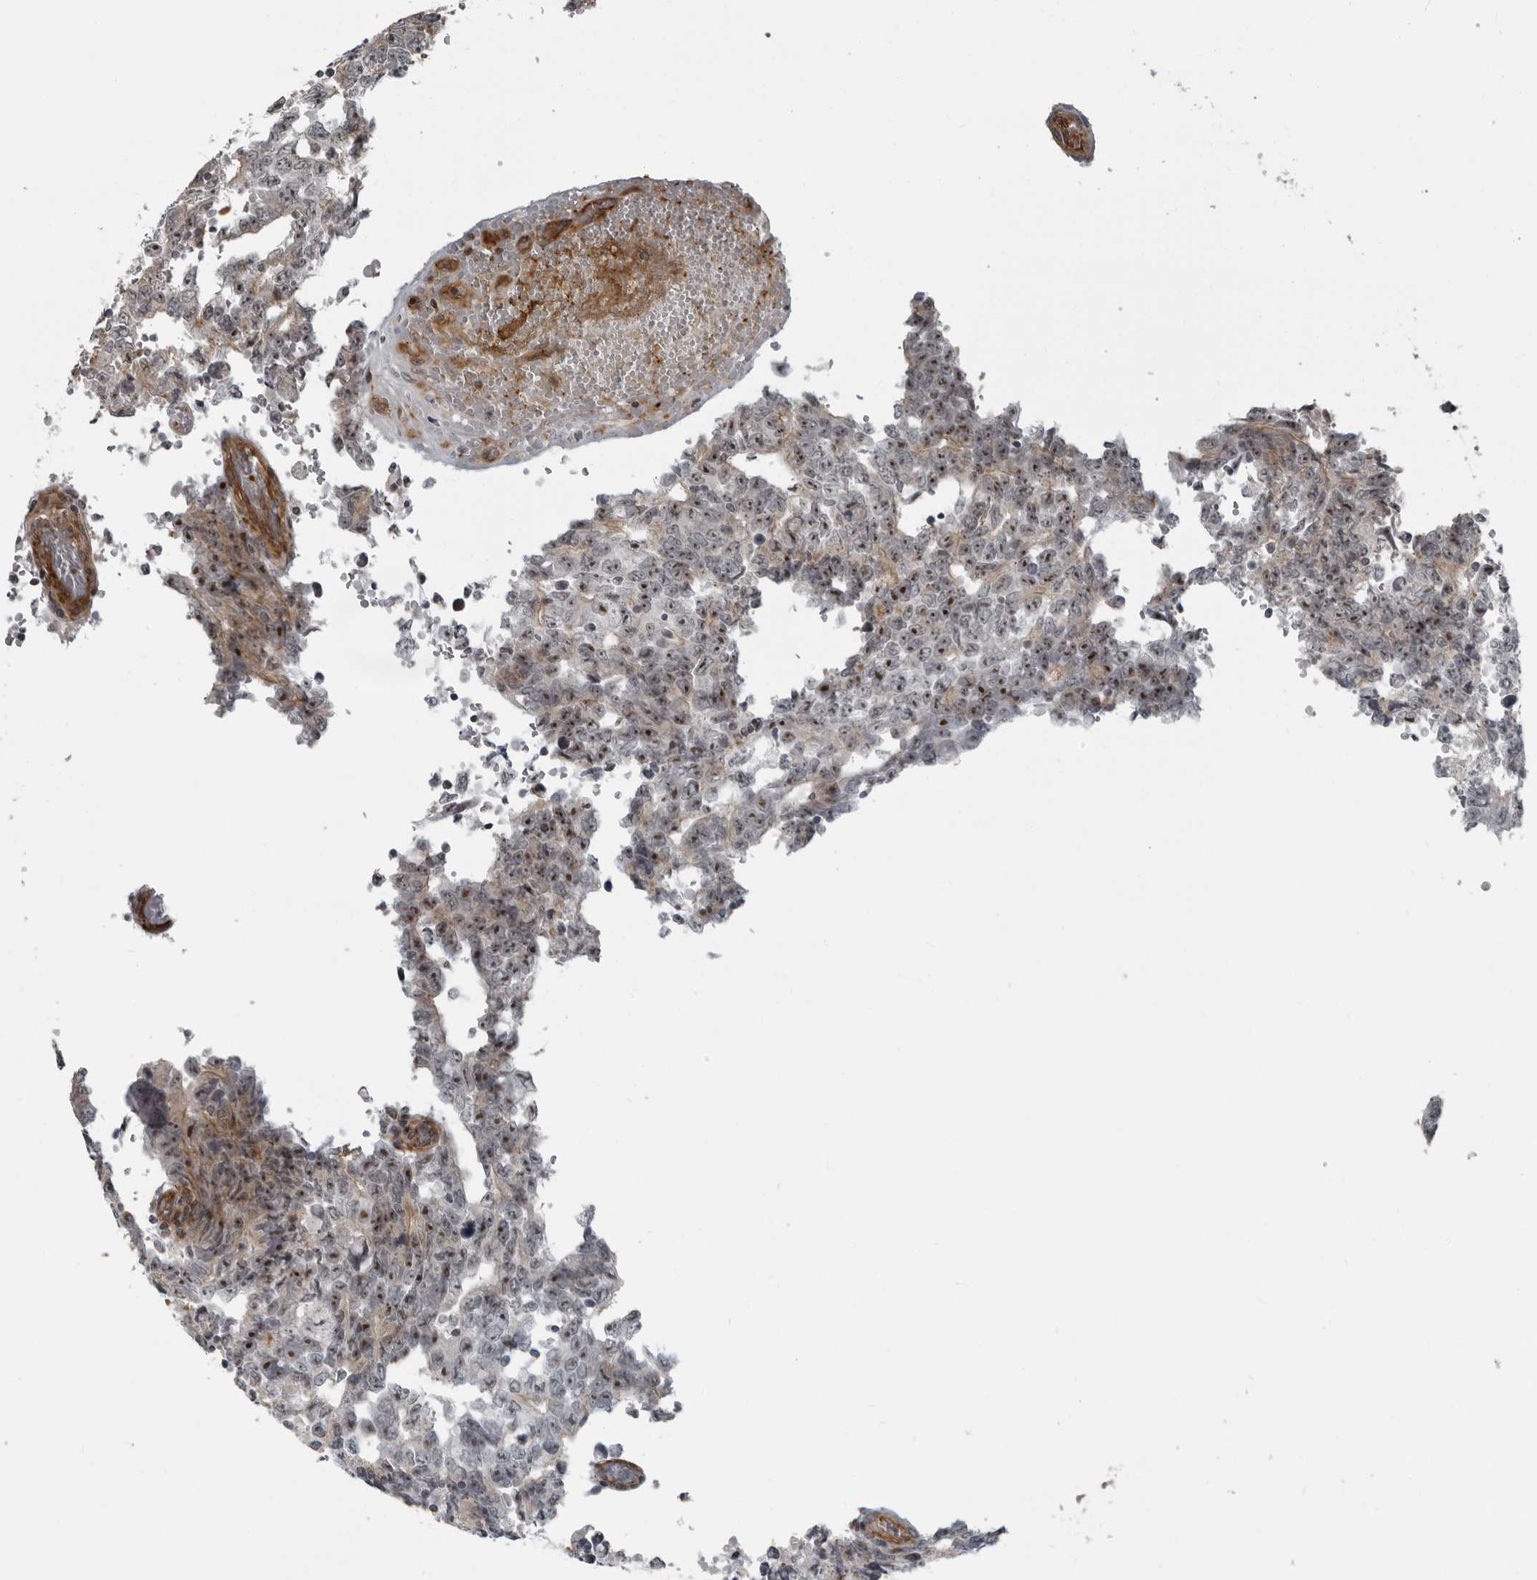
{"staining": {"intensity": "moderate", "quantity": ">75%", "location": "nuclear"}, "tissue": "testis cancer", "cell_type": "Tumor cells", "image_type": "cancer", "snomed": [{"axis": "morphology", "description": "Carcinoma, Embryonal, NOS"}, {"axis": "topography", "description": "Testis"}], "caption": "Protein expression analysis of embryonal carcinoma (testis) reveals moderate nuclear expression in approximately >75% of tumor cells.", "gene": "FAM102B", "patient": {"sex": "male", "age": 26}}